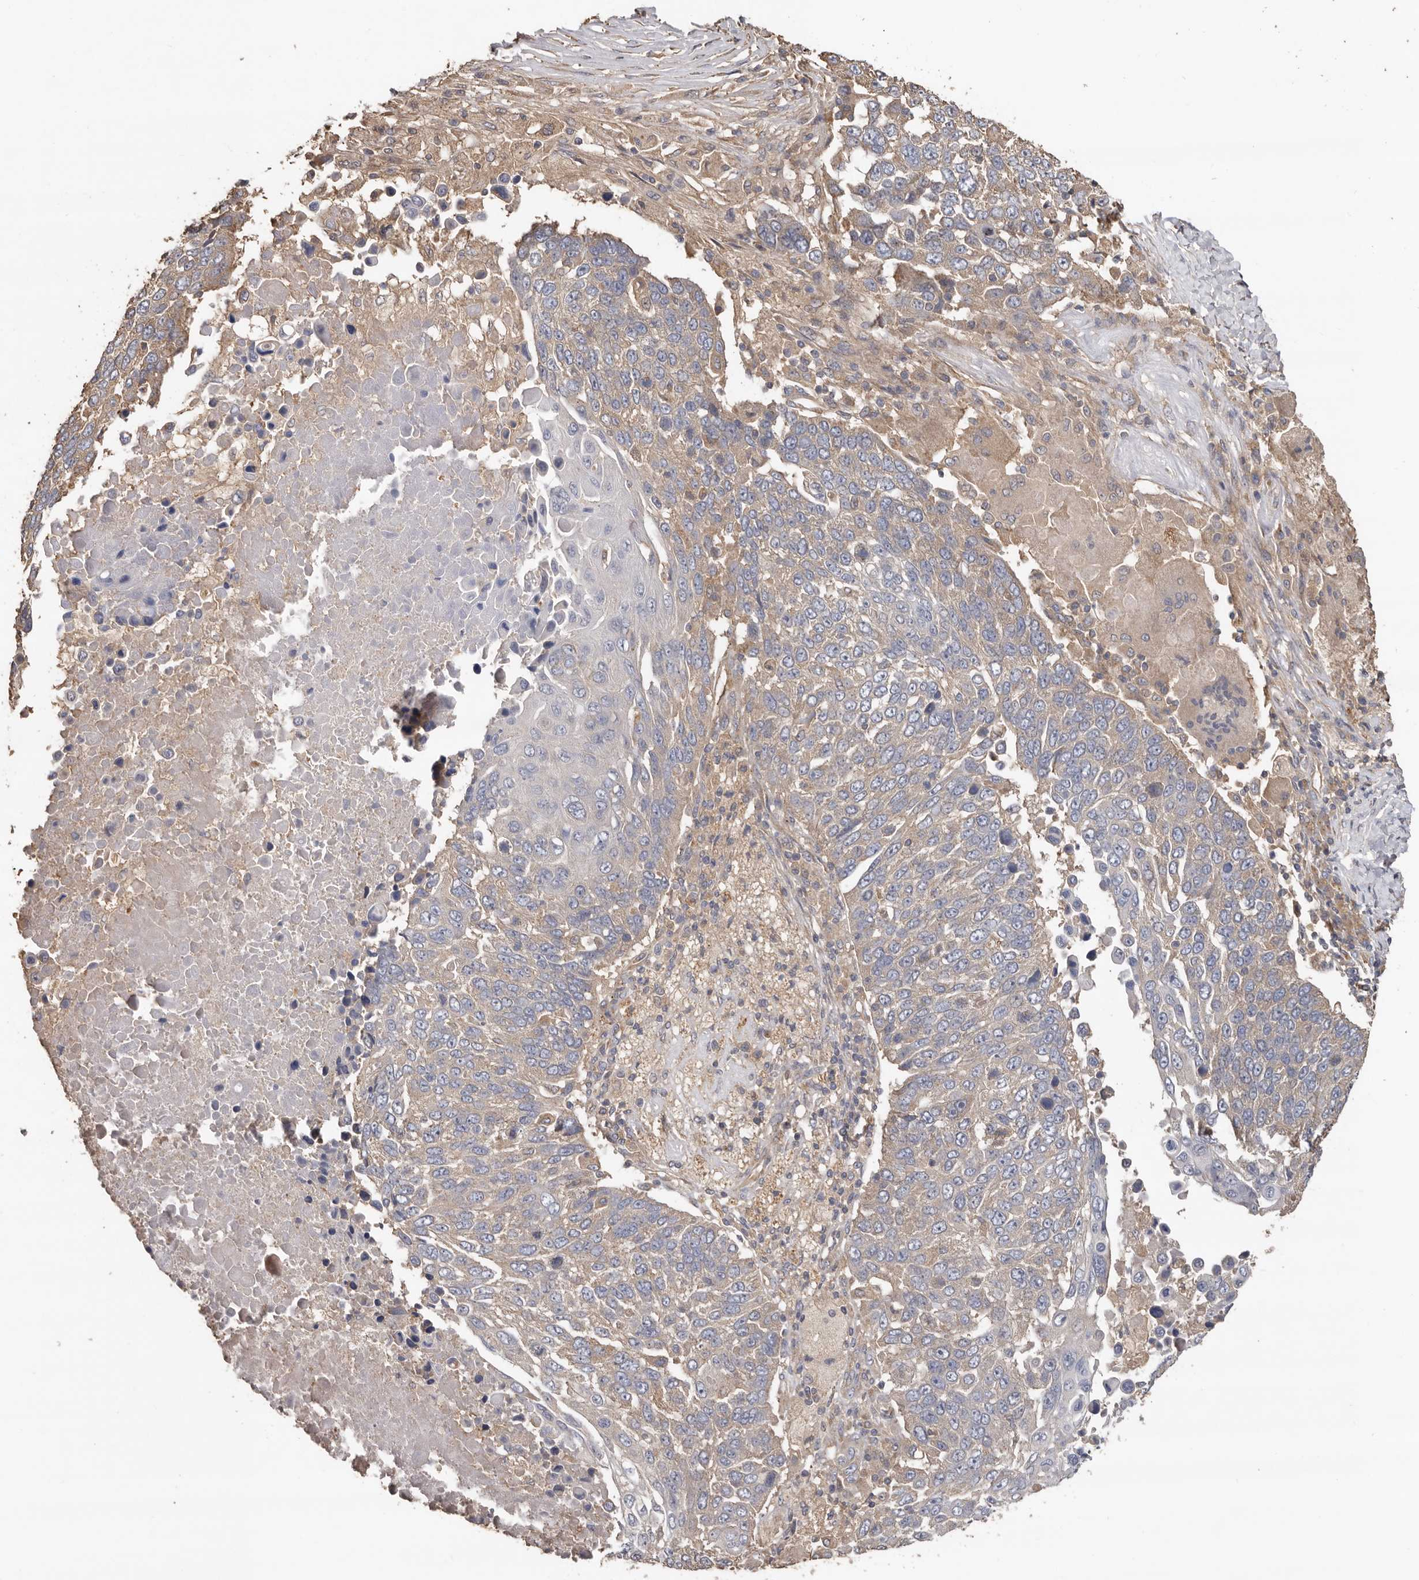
{"staining": {"intensity": "weak", "quantity": "<25%", "location": "cytoplasmic/membranous"}, "tissue": "lung cancer", "cell_type": "Tumor cells", "image_type": "cancer", "snomed": [{"axis": "morphology", "description": "Squamous cell carcinoma, NOS"}, {"axis": "topography", "description": "Lung"}], "caption": "Lung cancer was stained to show a protein in brown. There is no significant expression in tumor cells.", "gene": "FLCN", "patient": {"sex": "male", "age": 66}}